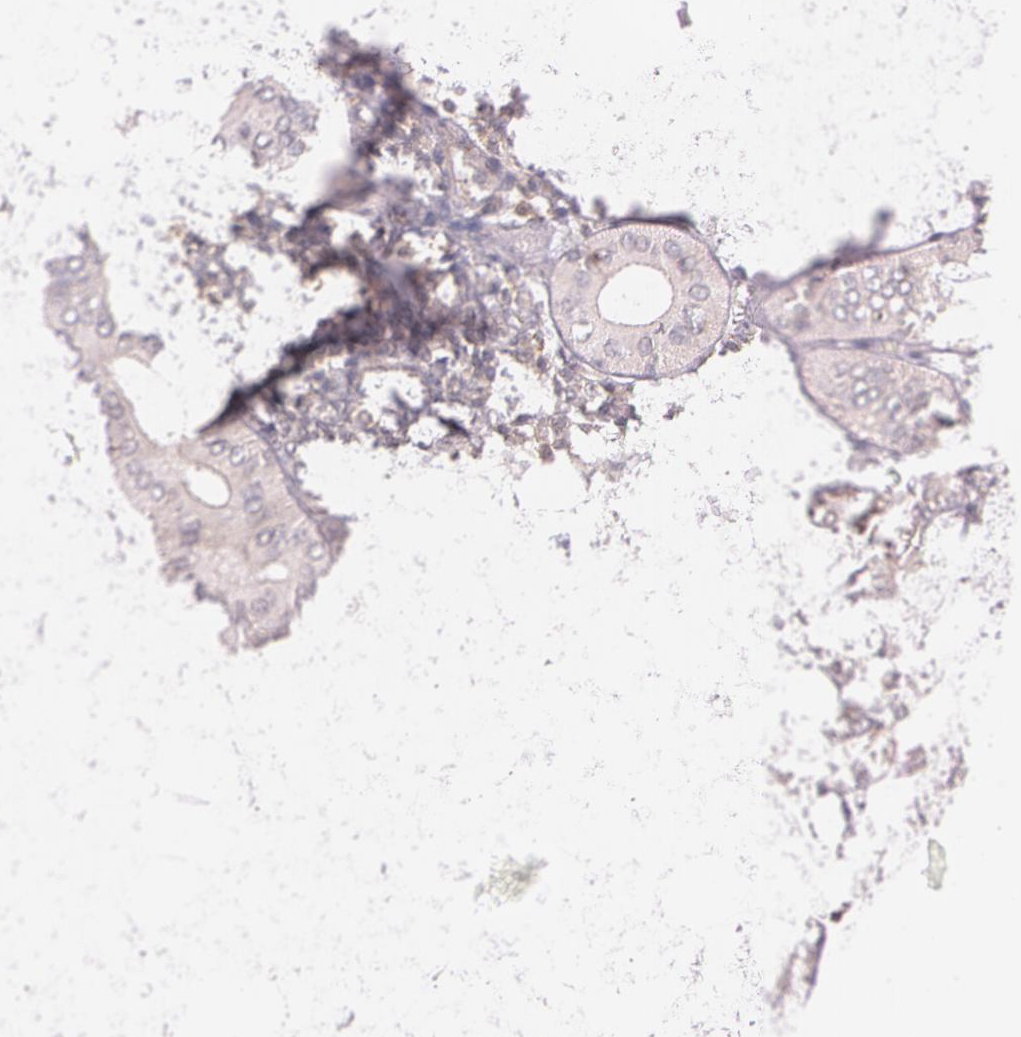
{"staining": {"intensity": "weak", "quantity": ">75%", "location": "cytoplasmic/membranous"}, "tissue": "salivary gland", "cell_type": "Glandular cells", "image_type": "normal", "snomed": [{"axis": "morphology", "description": "Normal tissue, NOS"}, {"axis": "topography", "description": "Lymph node"}, {"axis": "topography", "description": "Salivary gland"}], "caption": "IHC (DAB (3,3'-diaminobenzidine)) staining of normal human salivary gland reveals weak cytoplasmic/membranous protein positivity in about >75% of glandular cells.", "gene": "ATG2B", "patient": {"sex": "male", "age": 8}}